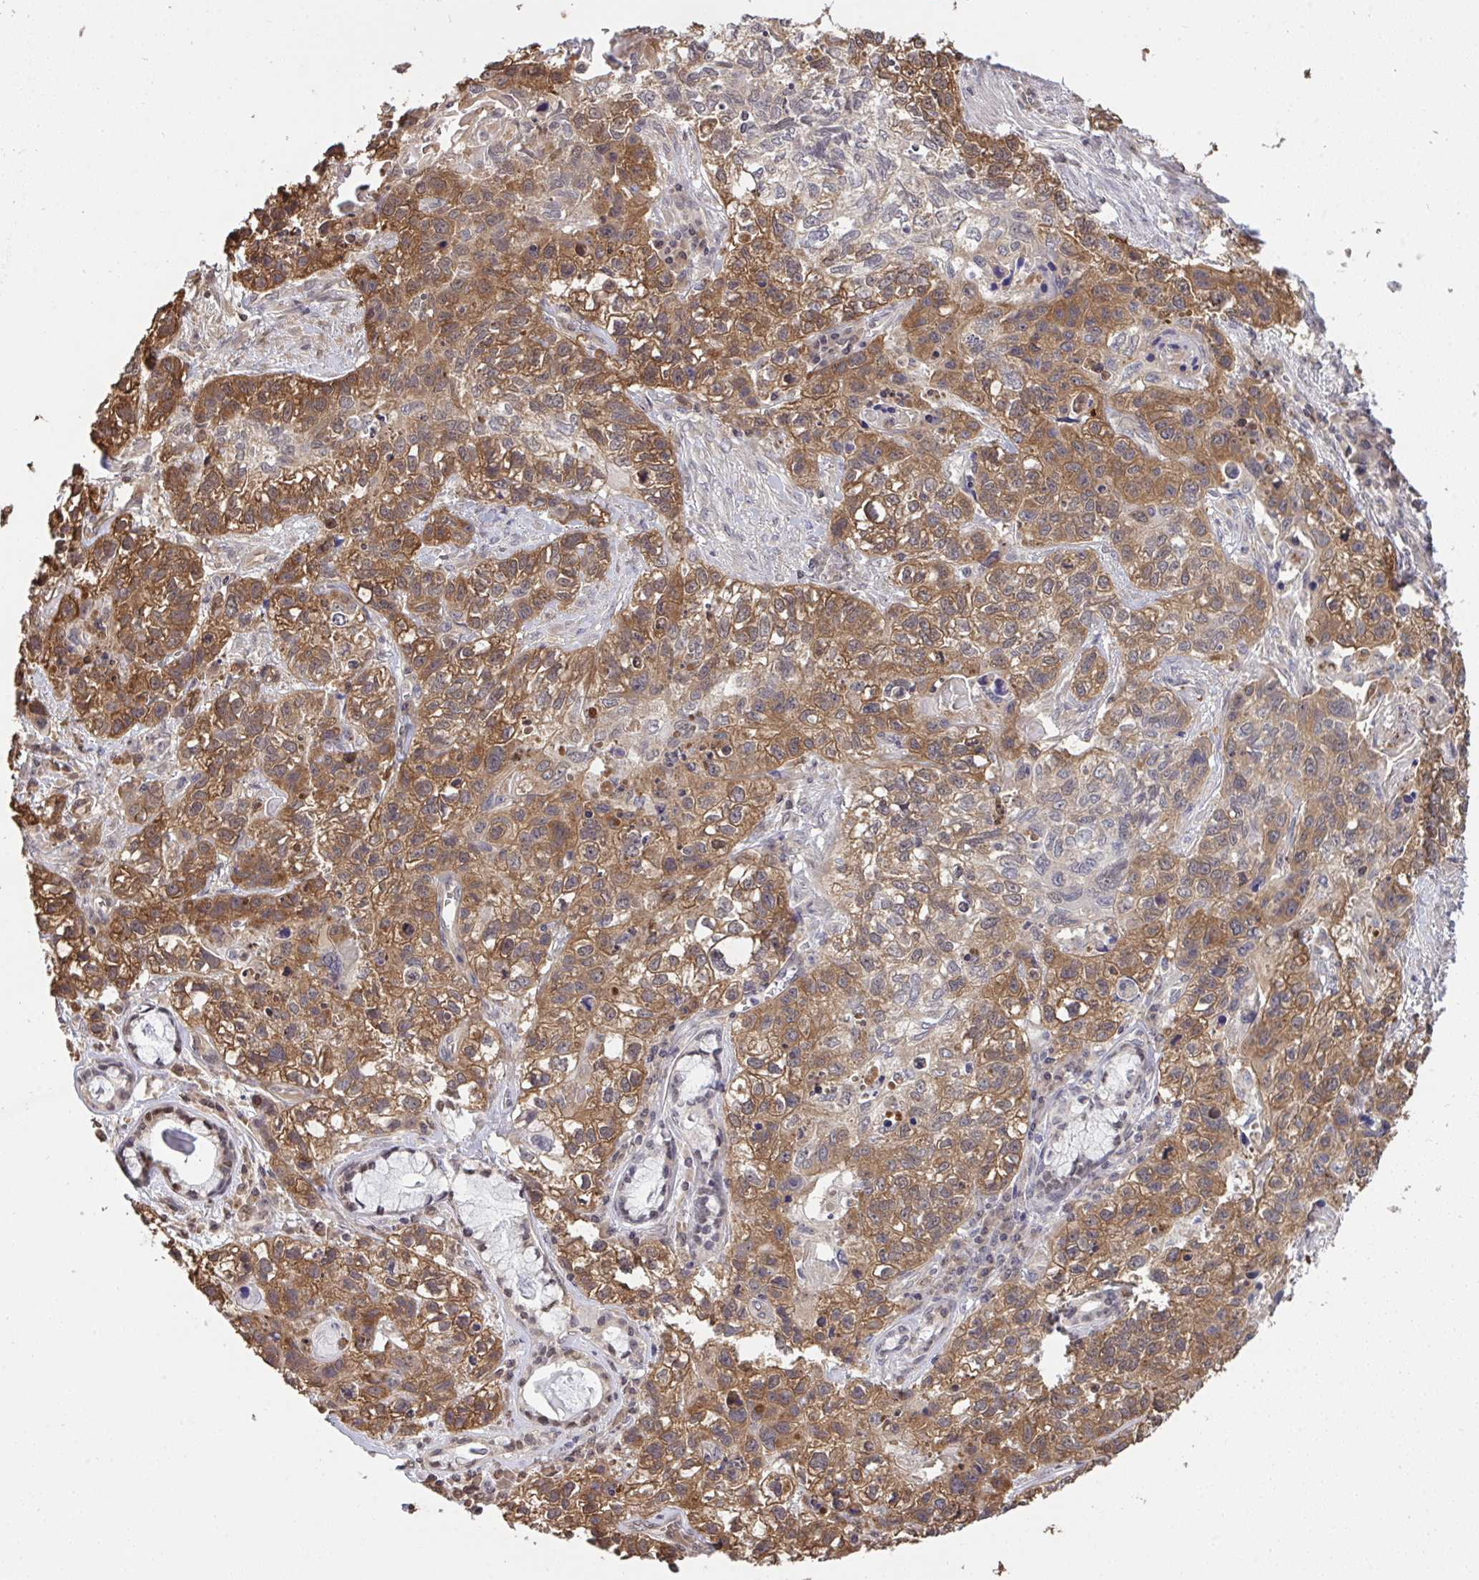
{"staining": {"intensity": "moderate", "quantity": ">75%", "location": "cytoplasmic/membranous"}, "tissue": "lung cancer", "cell_type": "Tumor cells", "image_type": "cancer", "snomed": [{"axis": "morphology", "description": "Squamous cell carcinoma, NOS"}, {"axis": "topography", "description": "Lung"}], "caption": "The micrograph displays a brown stain indicating the presence of a protein in the cytoplasmic/membranous of tumor cells in squamous cell carcinoma (lung).", "gene": "C12orf57", "patient": {"sex": "male", "age": 74}}